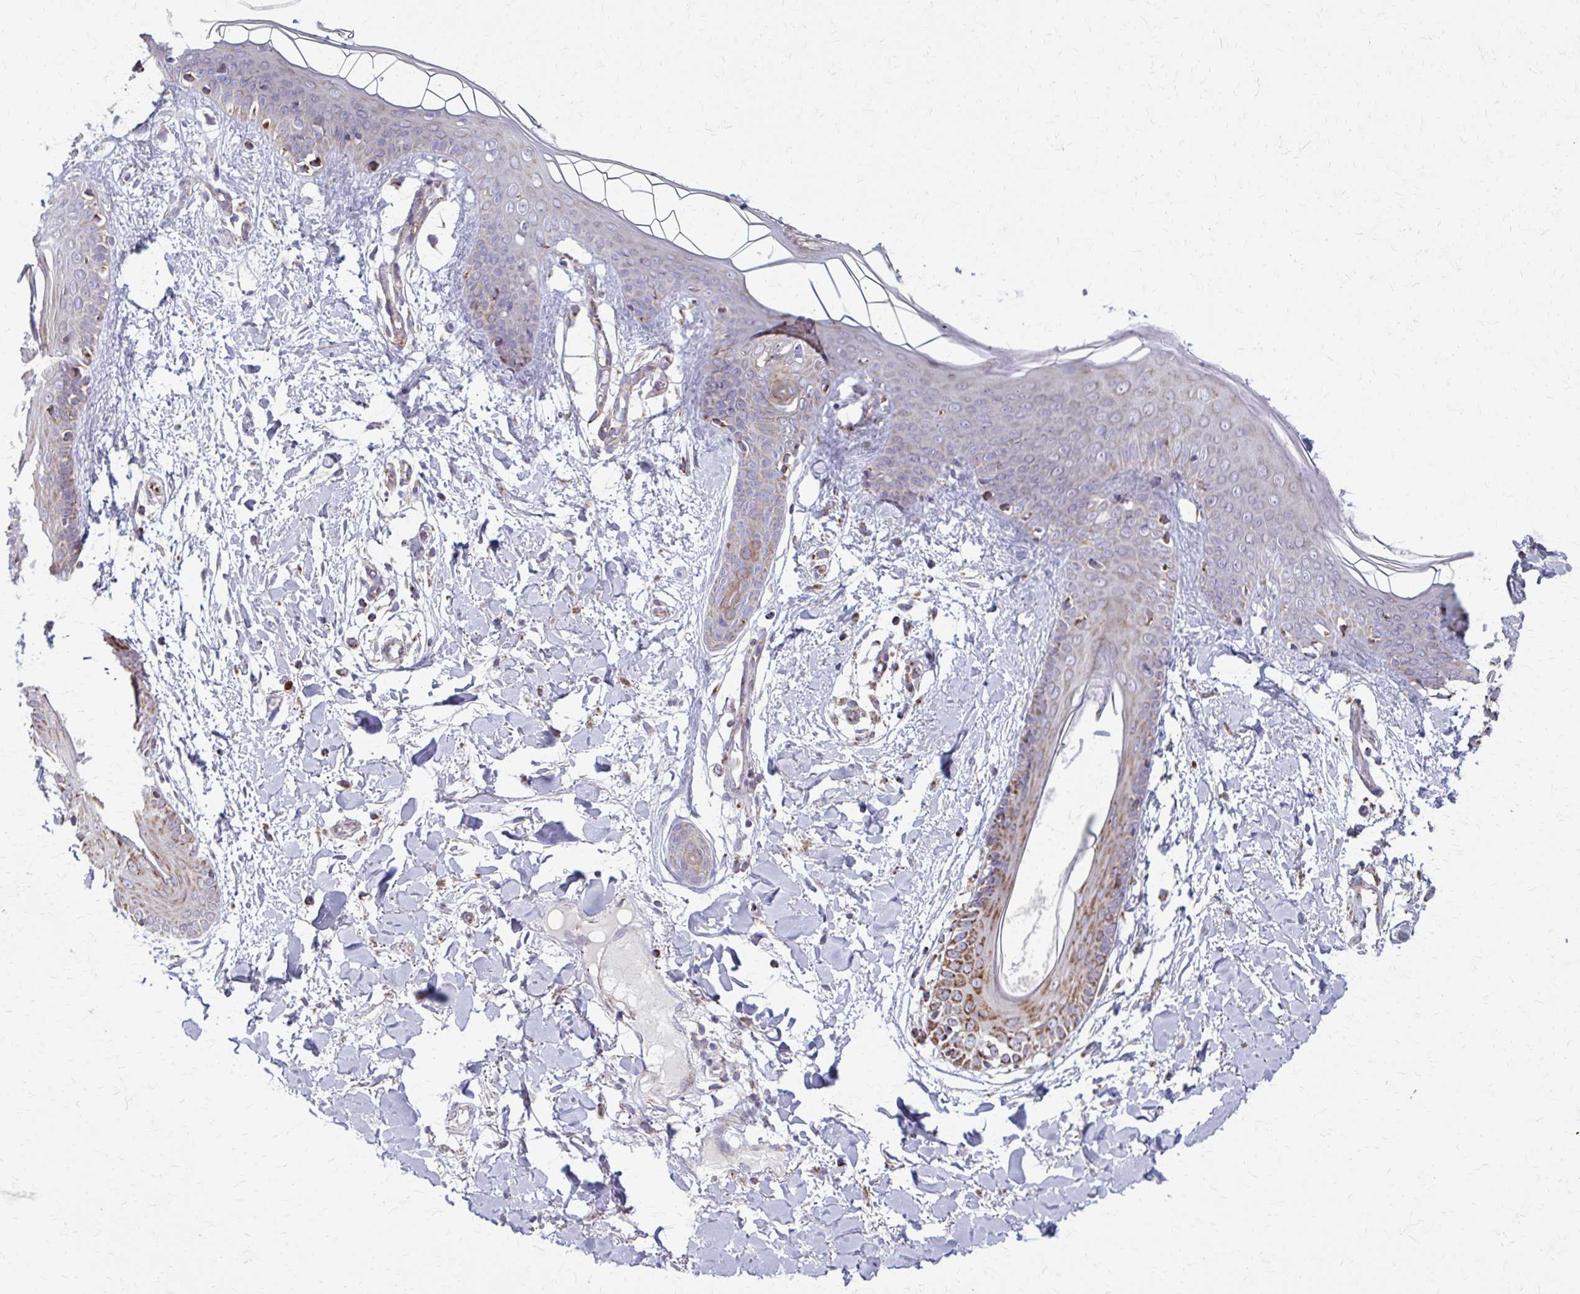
{"staining": {"intensity": "negative", "quantity": "none", "location": "none"}, "tissue": "skin", "cell_type": "Fibroblasts", "image_type": "normal", "snomed": [{"axis": "morphology", "description": "Normal tissue, NOS"}, {"axis": "topography", "description": "Skin"}], "caption": "Photomicrograph shows no significant protein staining in fibroblasts of normal skin. (Brightfield microscopy of DAB (3,3'-diaminobenzidine) immunohistochemistry (IHC) at high magnification).", "gene": "TVP23A", "patient": {"sex": "female", "age": 34}}